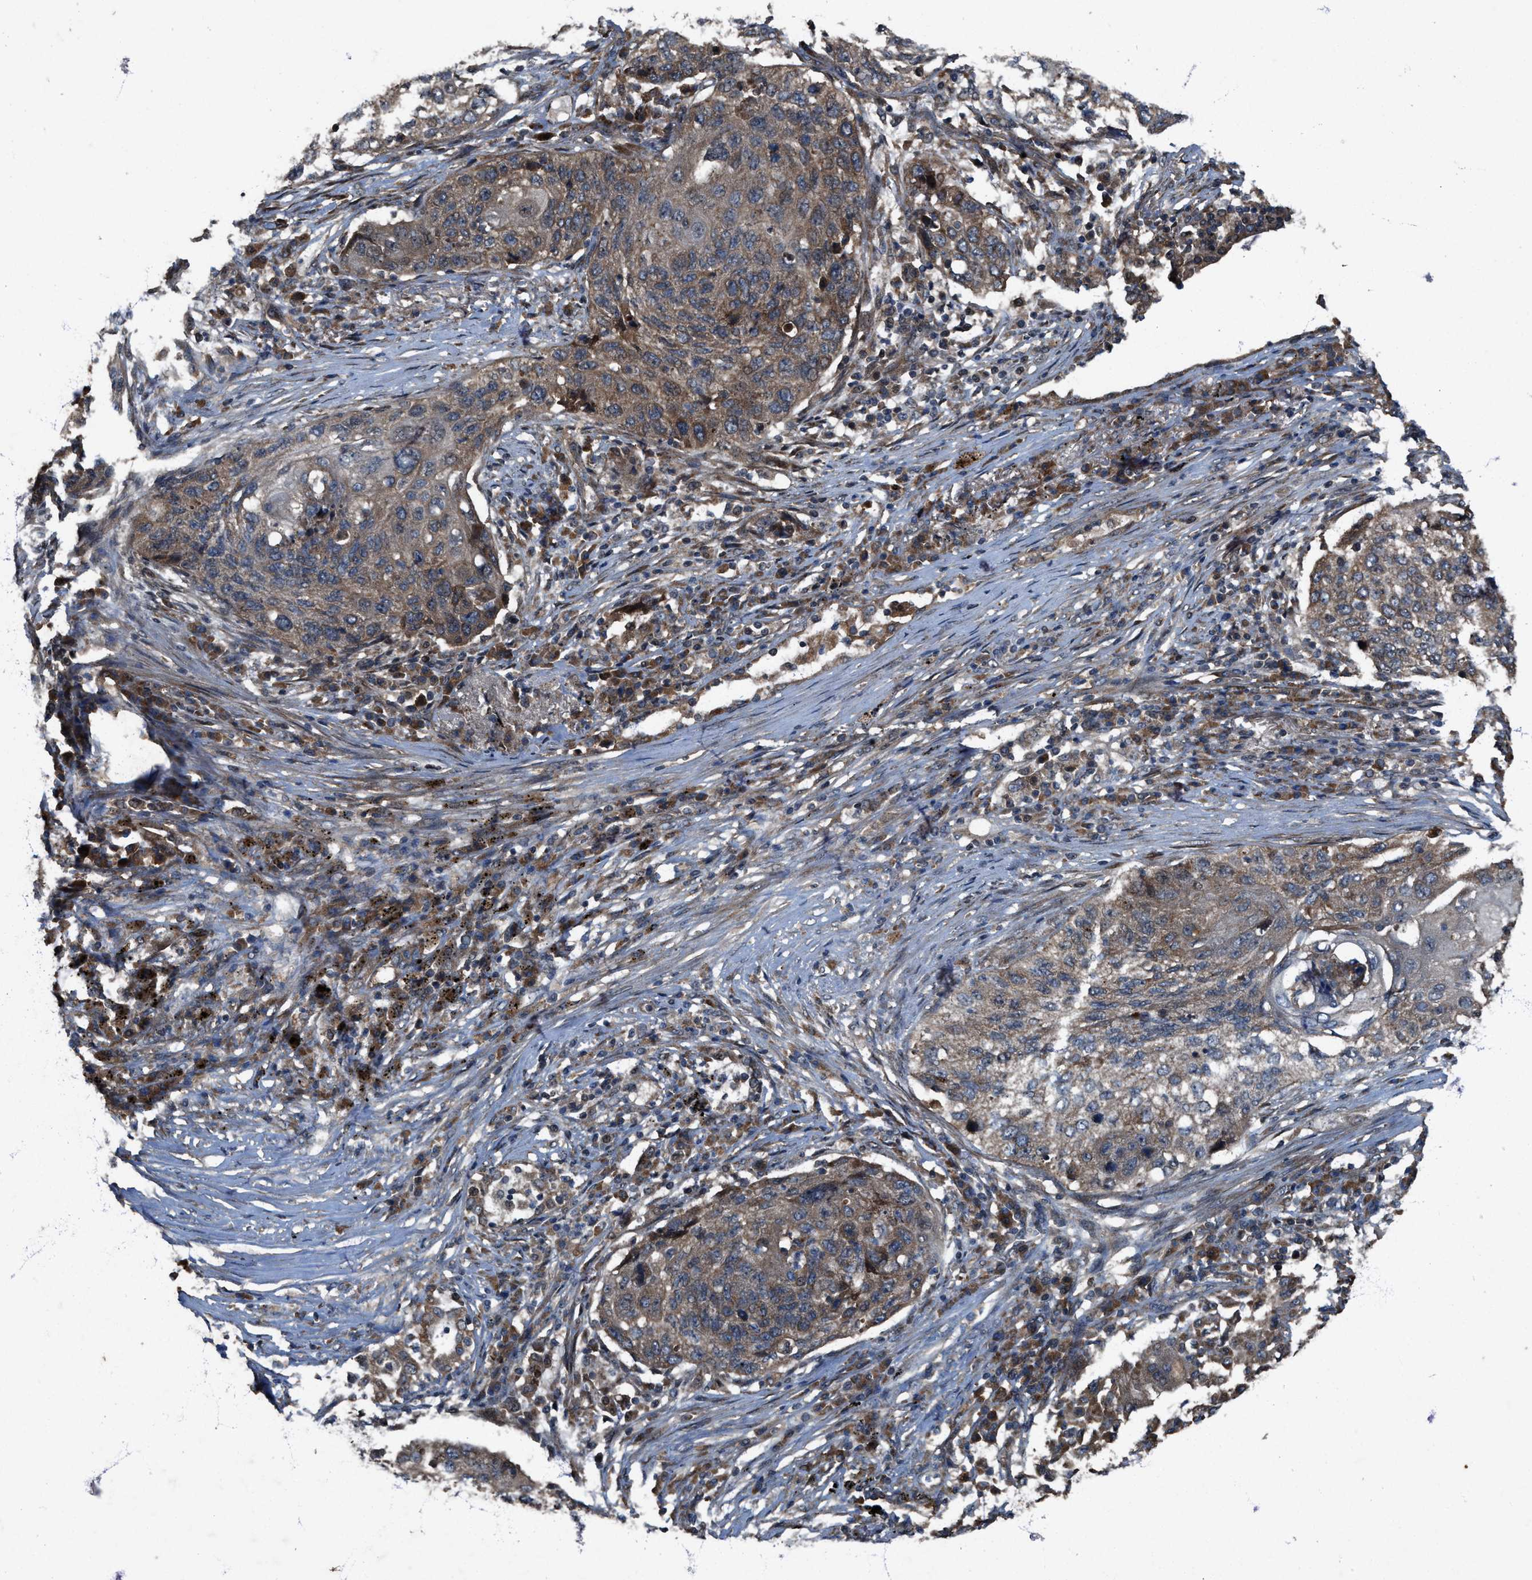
{"staining": {"intensity": "moderate", "quantity": "25%-75%", "location": "cytoplasmic/membranous"}, "tissue": "lung cancer", "cell_type": "Tumor cells", "image_type": "cancer", "snomed": [{"axis": "morphology", "description": "Squamous cell carcinoma, NOS"}, {"axis": "topography", "description": "Lung"}], "caption": "This is an image of immunohistochemistry (IHC) staining of lung cancer, which shows moderate expression in the cytoplasmic/membranous of tumor cells.", "gene": "PDP2", "patient": {"sex": "female", "age": 63}}